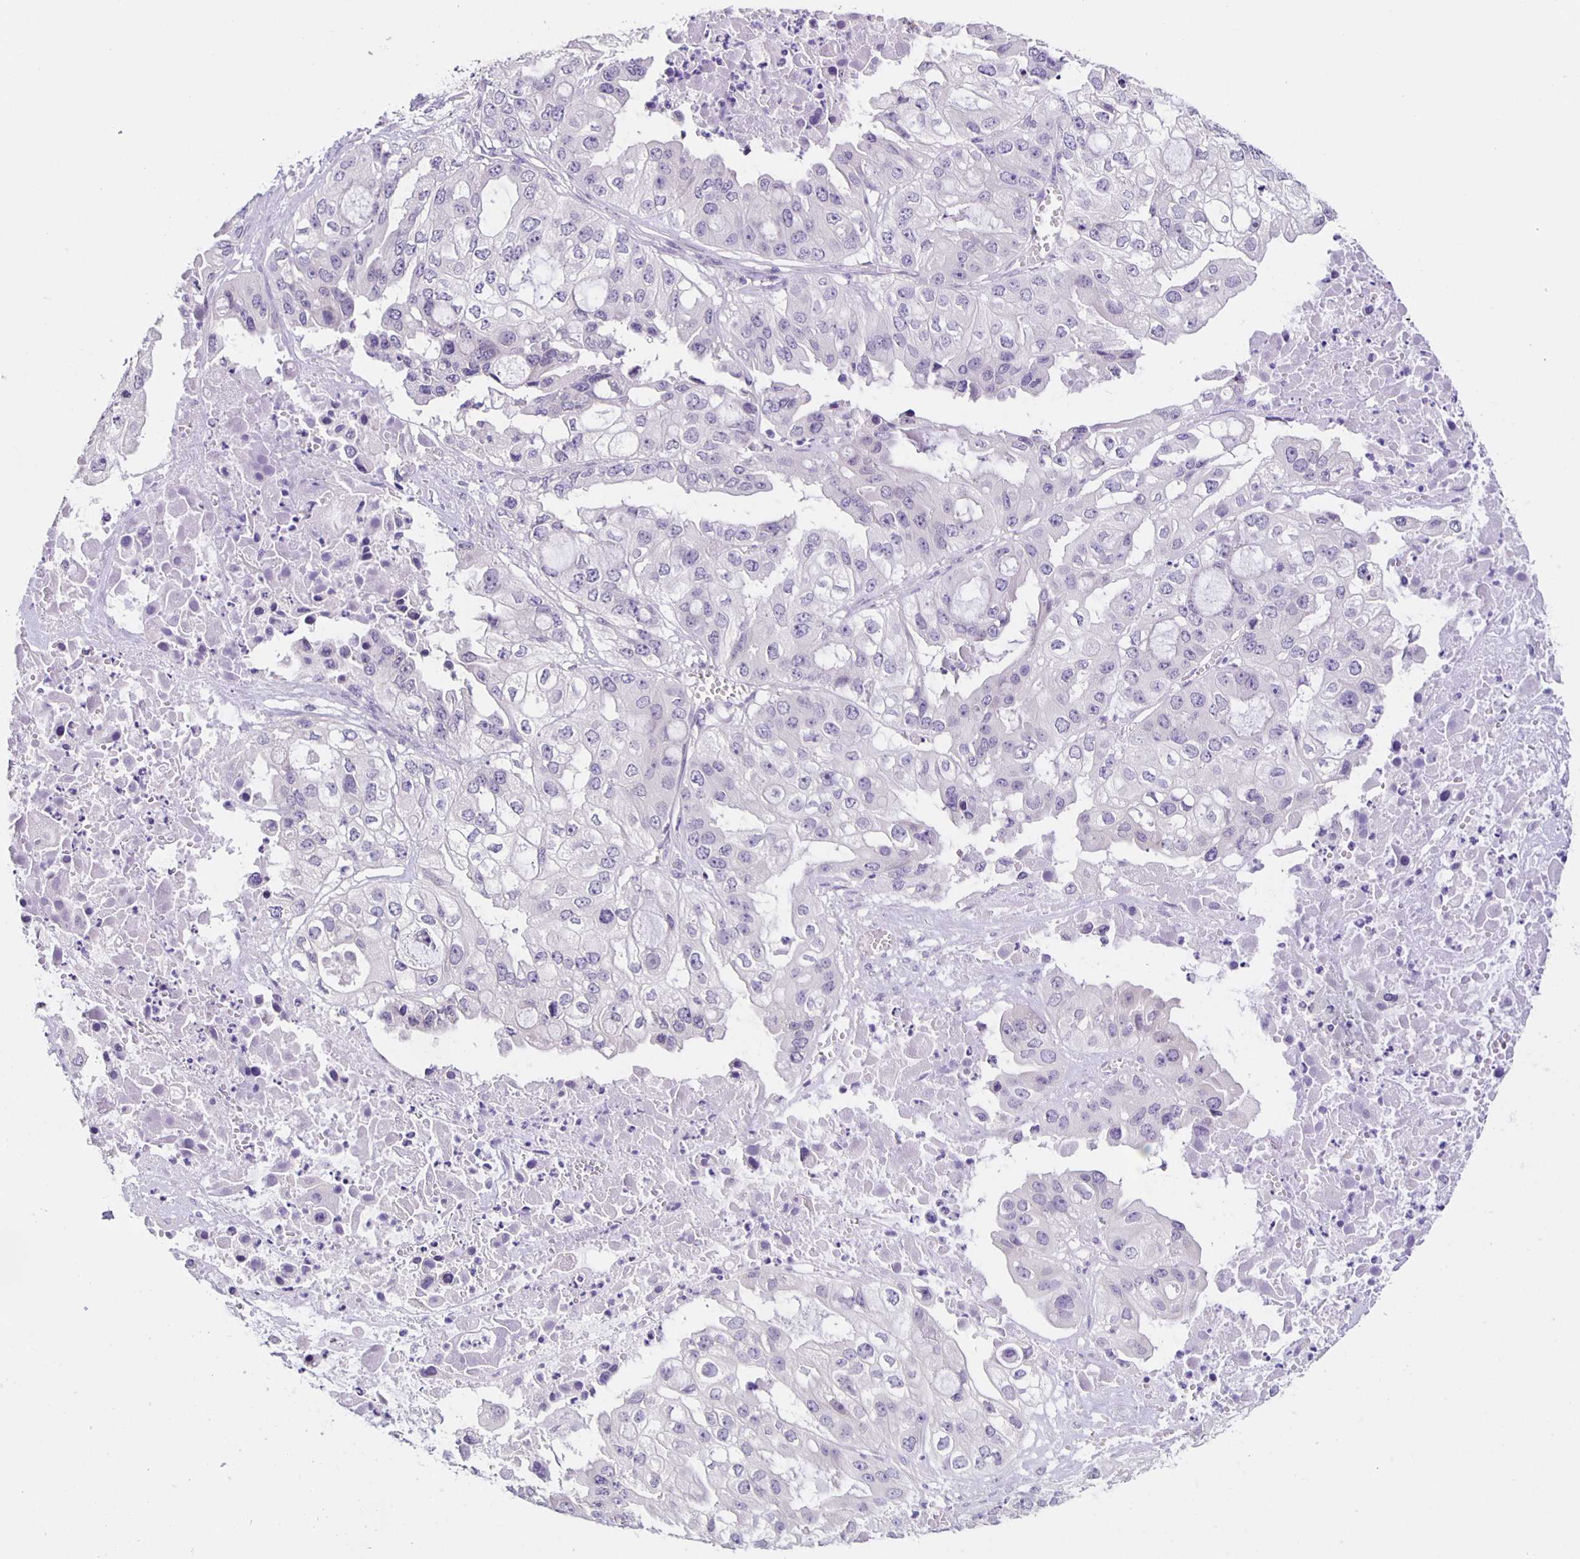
{"staining": {"intensity": "negative", "quantity": "none", "location": "none"}, "tissue": "ovarian cancer", "cell_type": "Tumor cells", "image_type": "cancer", "snomed": [{"axis": "morphology", "description": "Cystadenocarcinoma, serous, NOS"}, {"axis": "topography", "description": "Ovary"}], "caption": "The histopathology image displays no staining of tumor cells in ovarian cancer. (Stains: DAB (3,3'-diaminobenzidine) immunohistochemistry (IHC) with hematoxylin counter stain, Microscopy: brightfield microscopy at high magnification).", "gene": "SLC12A3", "patient": {"sex": "female", "age": 56}}